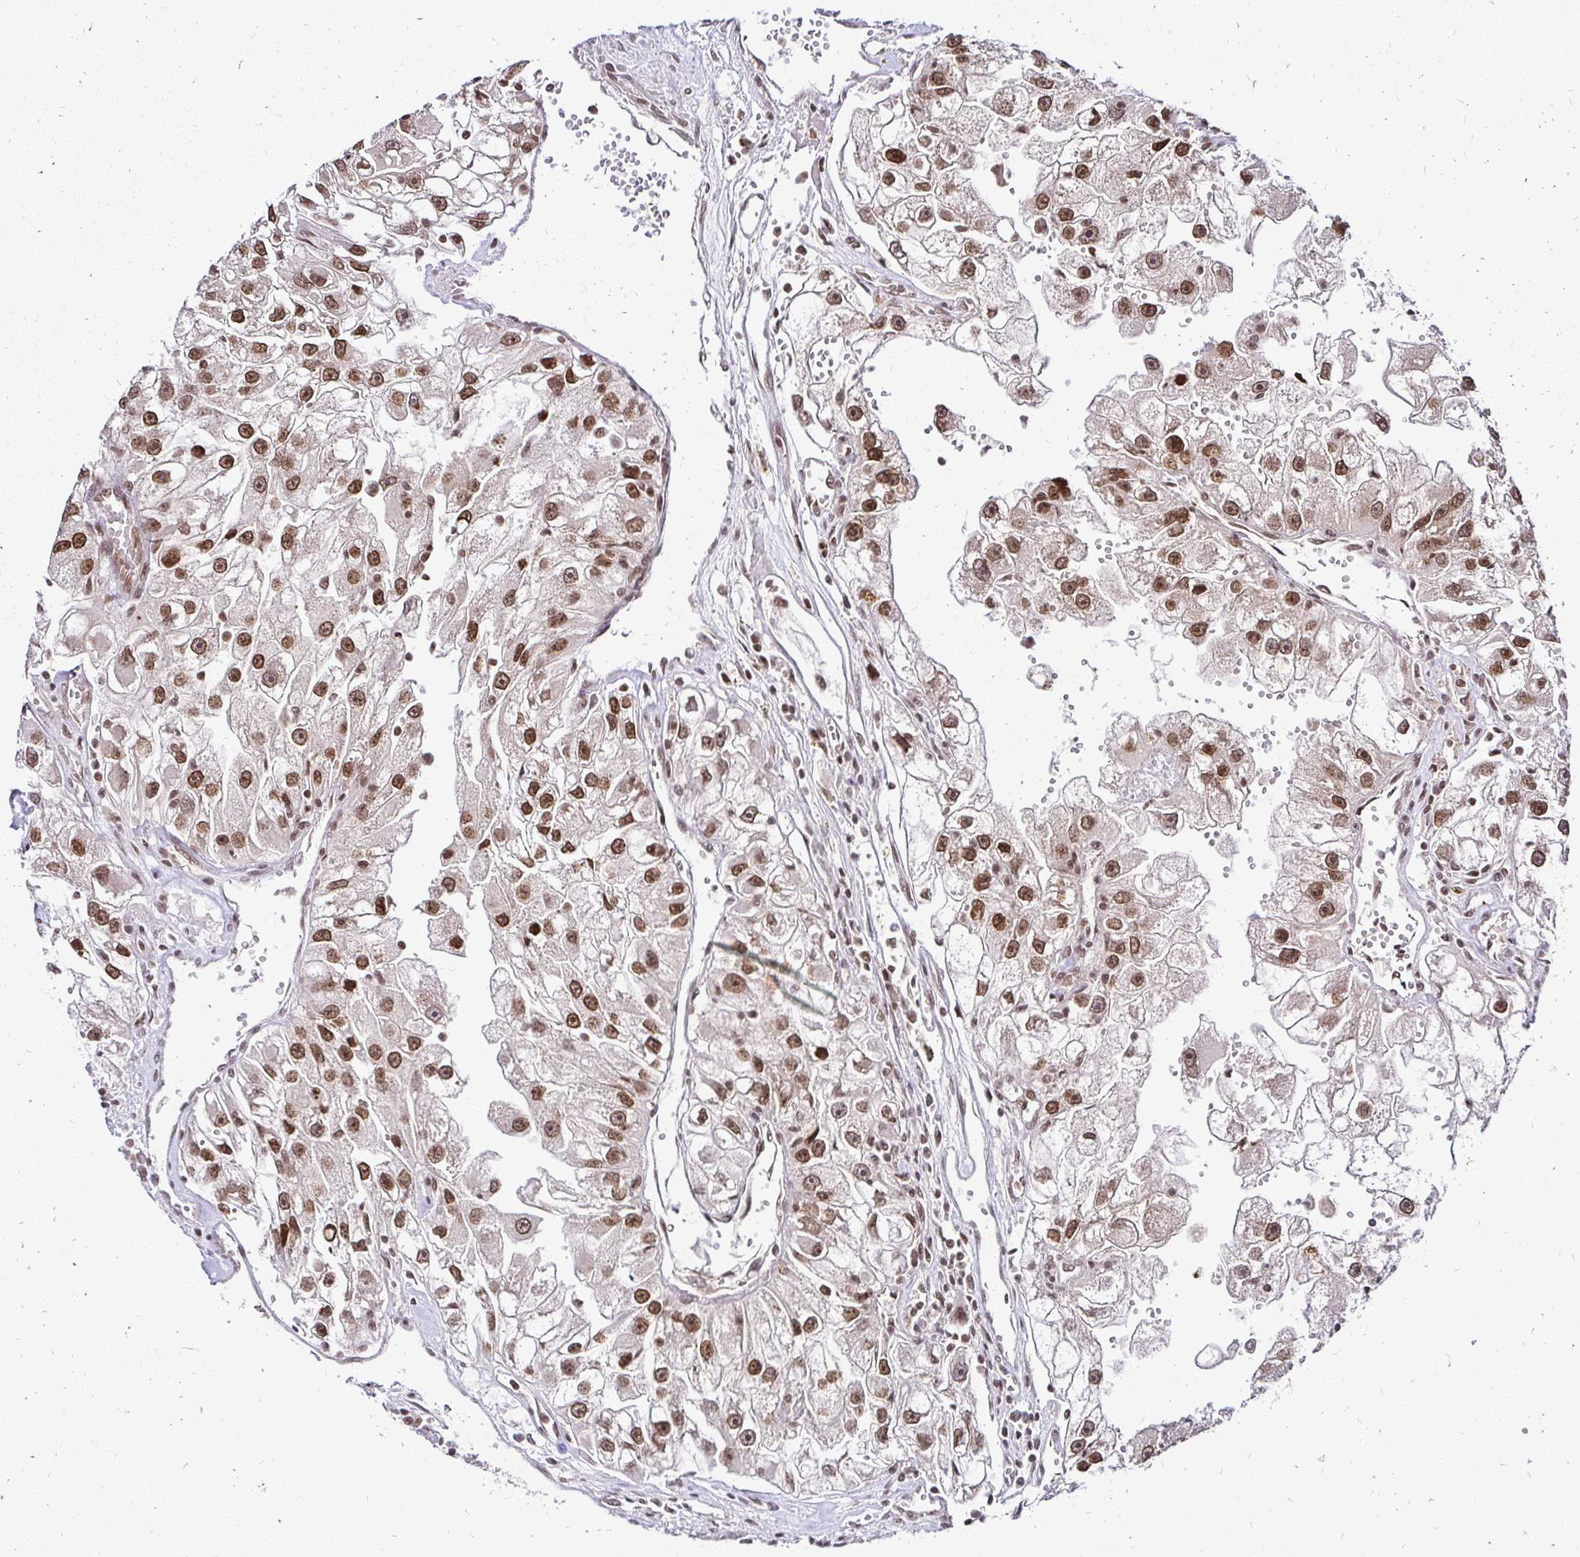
{"staining": {"intensity": "moderate", "quantity": ">75%", "location": "nuclear"}, "tissue": "renal cancer", "cell_type": "Tumor cells", "image_type": "cancer", "snomed": [{"axis": "morphology", "description": "Adenocarcinoma, NOS"}, {"axis": "topography", "description": "Kidney"}], "caption": "Adenocarcinoma (renal) tissue displays moderate nuclear staining in about >75% of tumor cells, visualized by immunohistochemistry.", "gene": "GLYR1", "patient": {"sex": "male", "age": 63}}